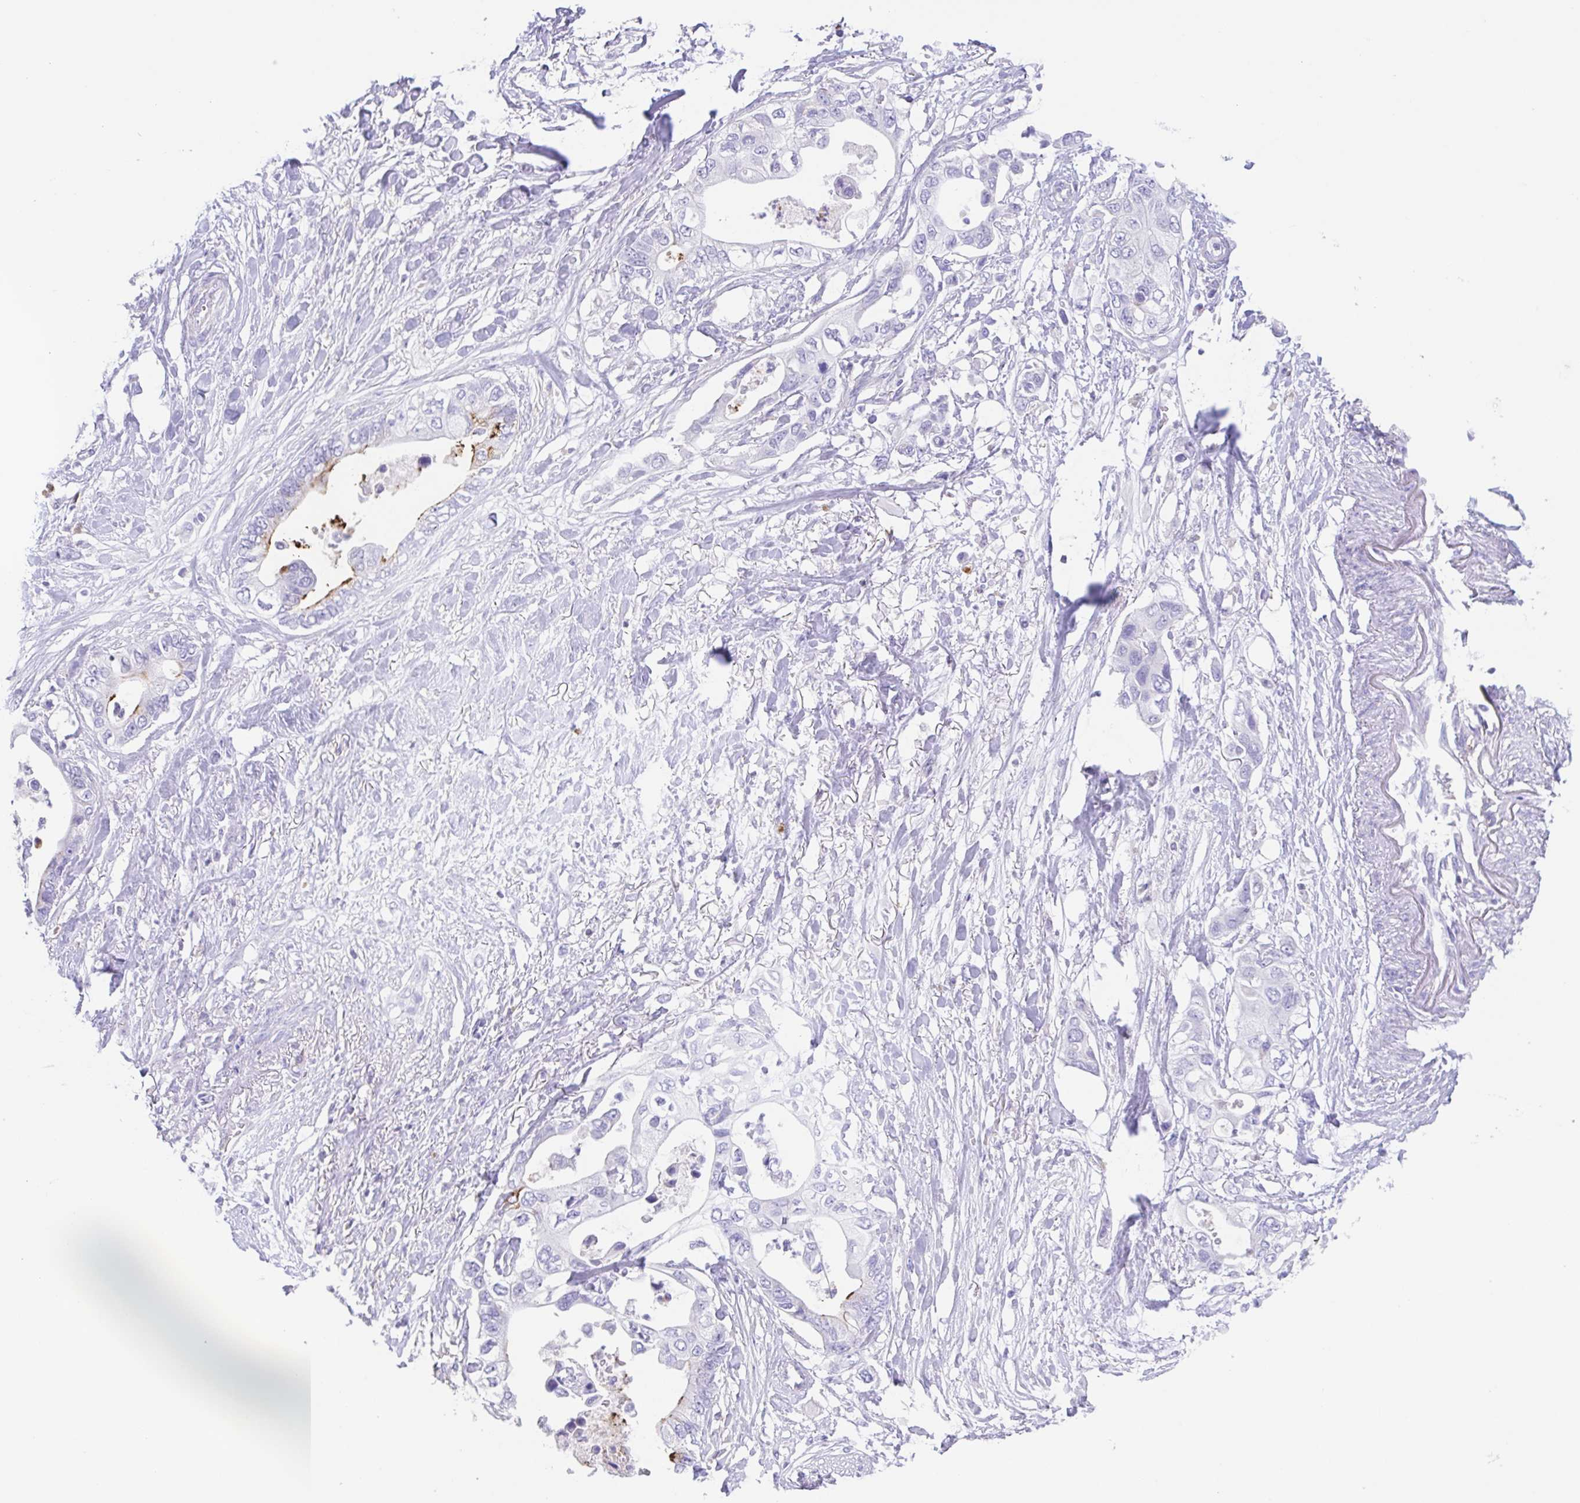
{"staining": {"intensity": "strong", "quantity": "<25%", "location": "cytoplasmic/membranous"}, "tissue": "pancreatic cancer", "cell_type": "Tumor cells", "image_type": "cancer", "snomed": [{"axis": "morphology", "description": "Adenocarcinoma, NOS"}, {"axis": "topography", "description": "Pancreas"}], "caption": "A high-resolution histopathology image shows immunohistochemistry staining of adenocarcinoma (pancreatic), which reveals strong cytoplasmic/membranous expression in approximately <25% of tumor cells.", "gene": "ARPP21", "patient": {"sex": "female", "age": 63}}